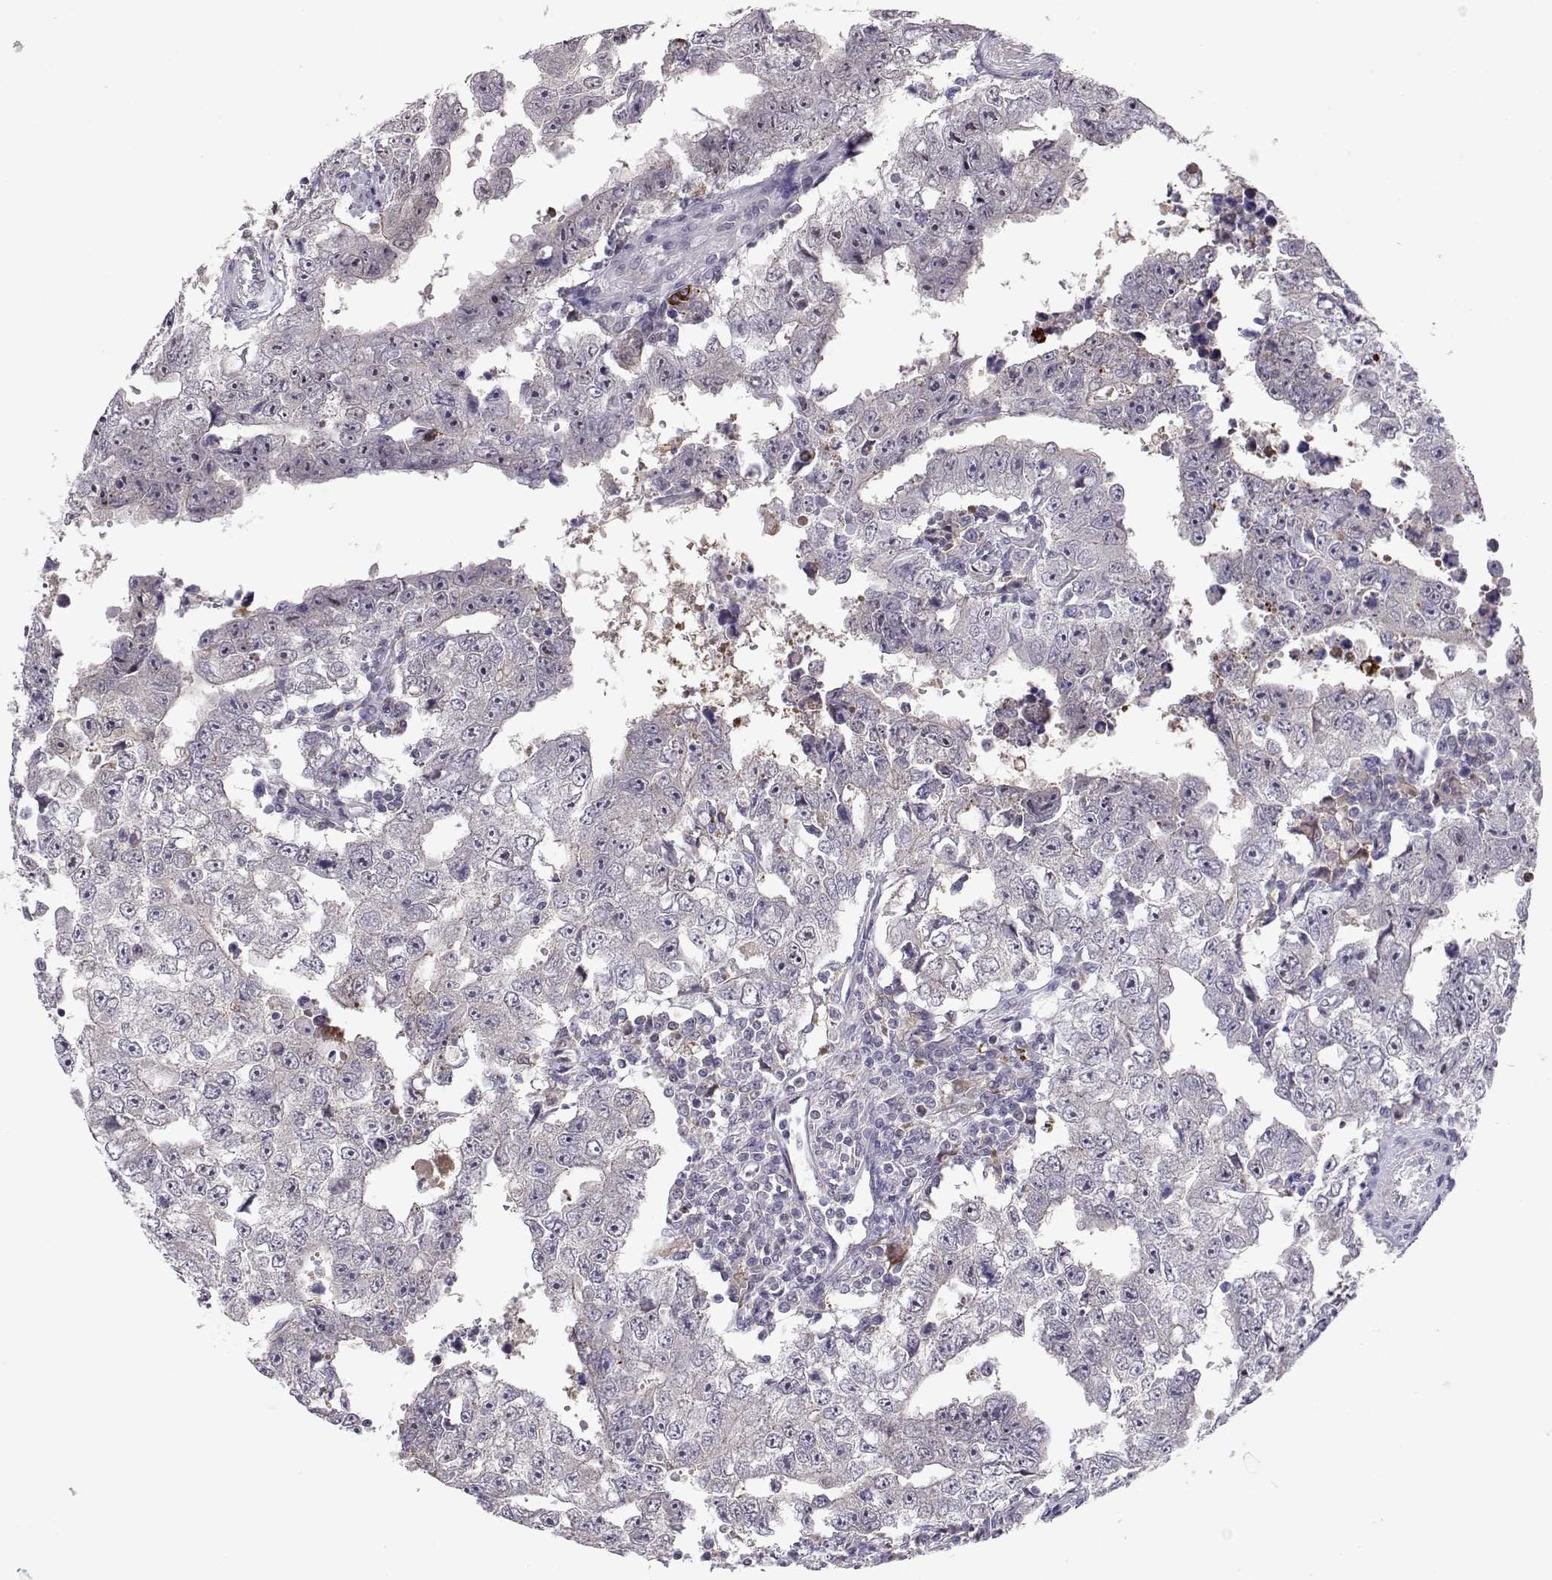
{"staining": {"intensity": "negative", "quantity": "none", "location": "none"}, "tissue": "testis cancer", "cell_type": "Tumor cells", "image_type": "cancer", "snomed": [{"axis": "morphology", "description": "Carcinoma, Embryonal, NOS"}, {"axis": "topography", "description": "Testis"}], "caption": "A histopathology image of testis cancer (embryonal carcinoma) stained for a protein exhibits no brown staining in tumor cells.", "gene": "NPVF", "patient": {"sex": "male", "age": 36}}